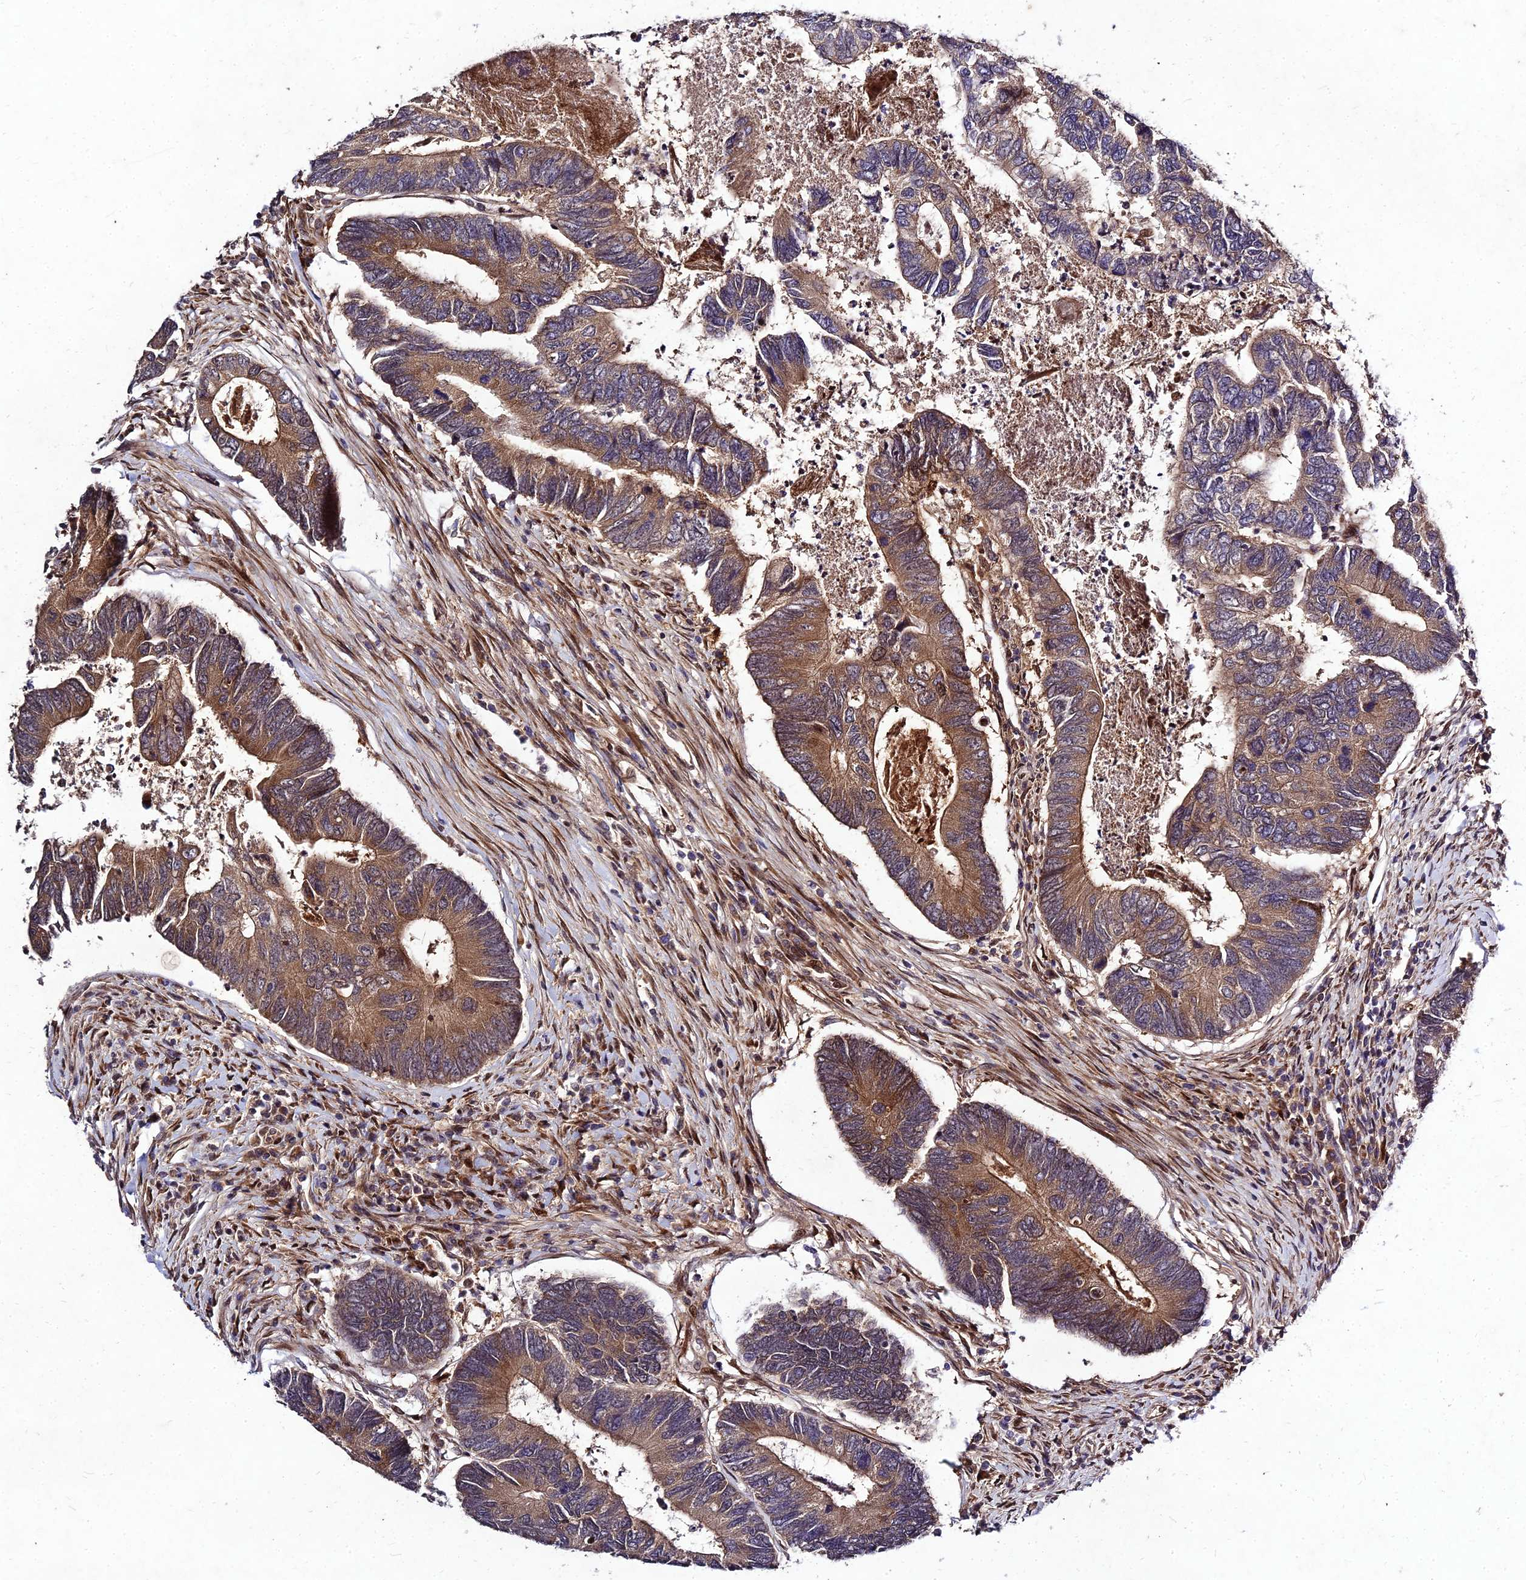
{"staining": {"intensity": "moderate", "quantity": ">75%", "location": "cytoplasmic/membranous"}, "tissue": "colorectal cancer", "cell_type": "Tumor cells", "image_type": "cancer", "snomed": [{"axis": "morphology", "description": "Adenocarcinoma, NOS"}, {"axis": "topography", "description": "Colon"}], "caption": "Human adenocarcinoma (colorectal) stained with a protein marker shows moderate staining in tumor cells.", "gene": "MKKS", "patient": {"sex": "female", "age": 67}}